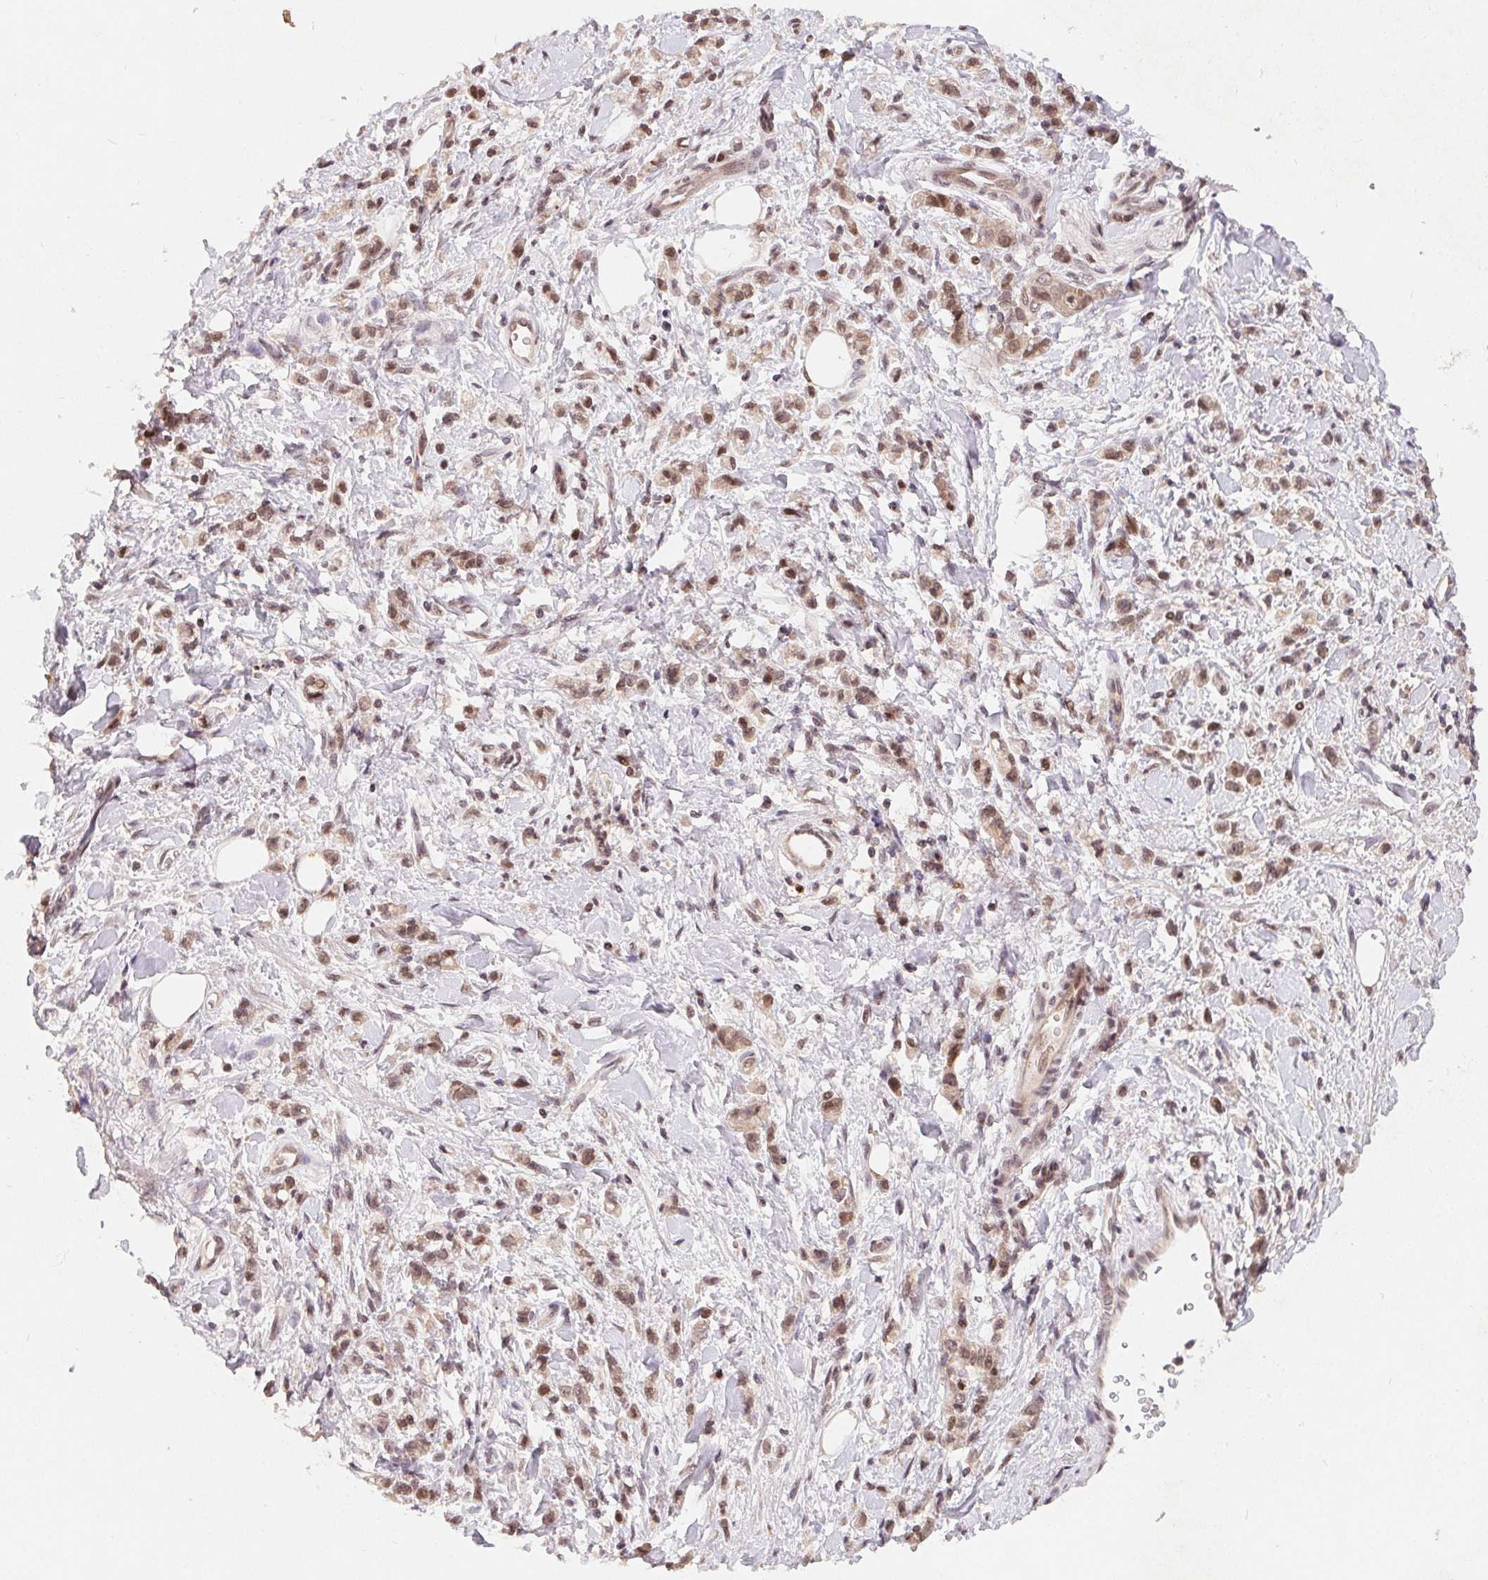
{"staining": {"intensity": "moderate", "quantity": "25%-75%", "location": "nuclear"}, "tissue": "stomach cancer", "cell_type": "Tumor cells", "image_type": "cancer", "snomed": [{"axis": "morphology", "description": "Adenocarcinoma, NOS"}, {"axis": "topography", "description": "Stomach"}], "caption": "Adenocarcinoma (stomach) stained for a protein (brown) displays moderate nuclear positive staining in about 25%-75% of tumor cells.", "gene": "HMGN3", "patient": {"sex": "male", "age": 77}}